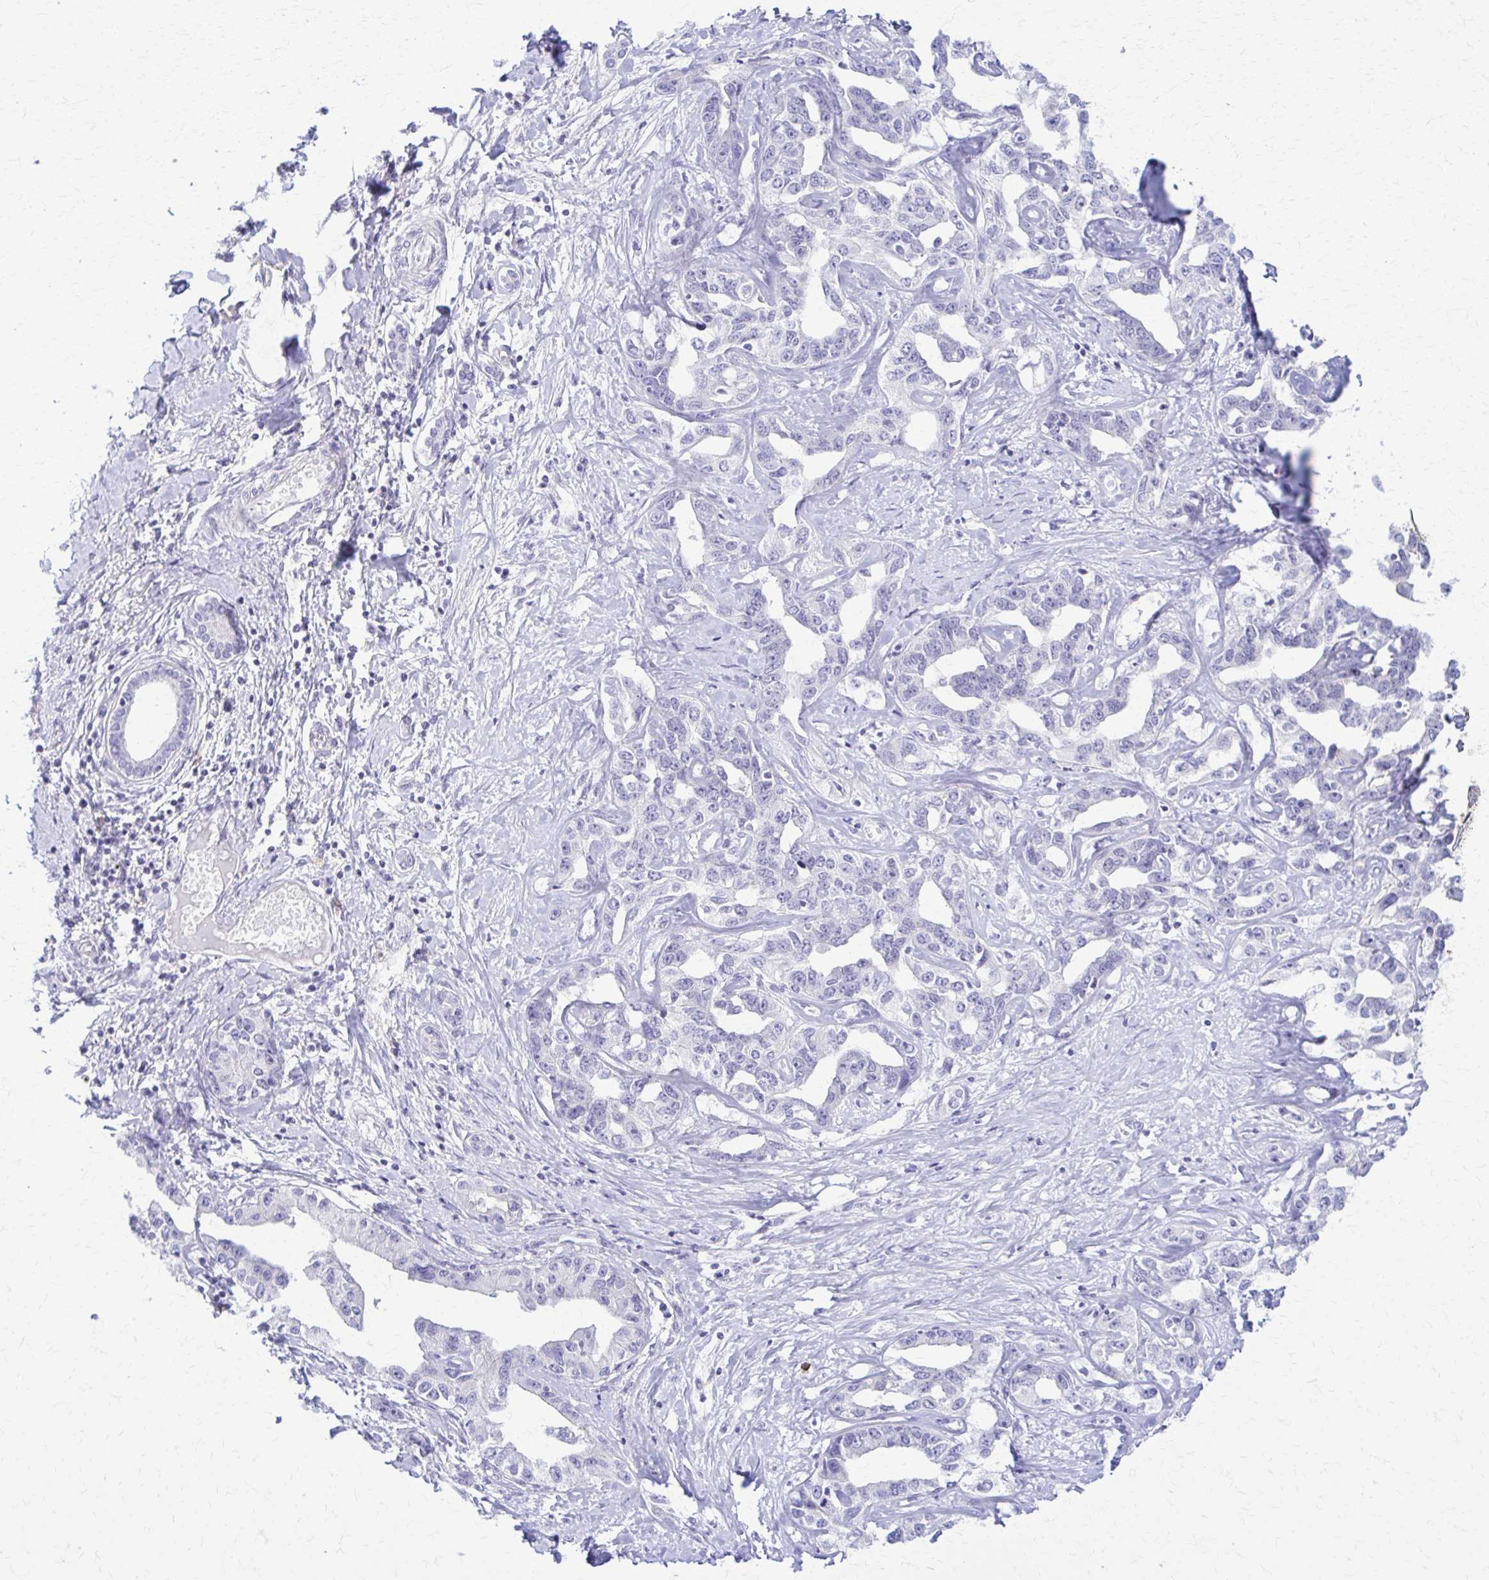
{"staining": {"intensity": "negative", "quantity": "none", "location": "none"}, "tissue": "liver cancer", "cell_type": "Tumor cells", "image_type": "cancer", "snomed": [{"axis": "morphology", "description": "Cholangiocarcinoma"}, {"axis": "topography", "description": "Liver"}], "caption": "A photomicrograph of human liver cancer is negative for staining in tumor cells. (DAB immunohistochemistry, high magnification).", "gene": "RHOBTB2", "patient": {"sex": "male", "age": 59}}